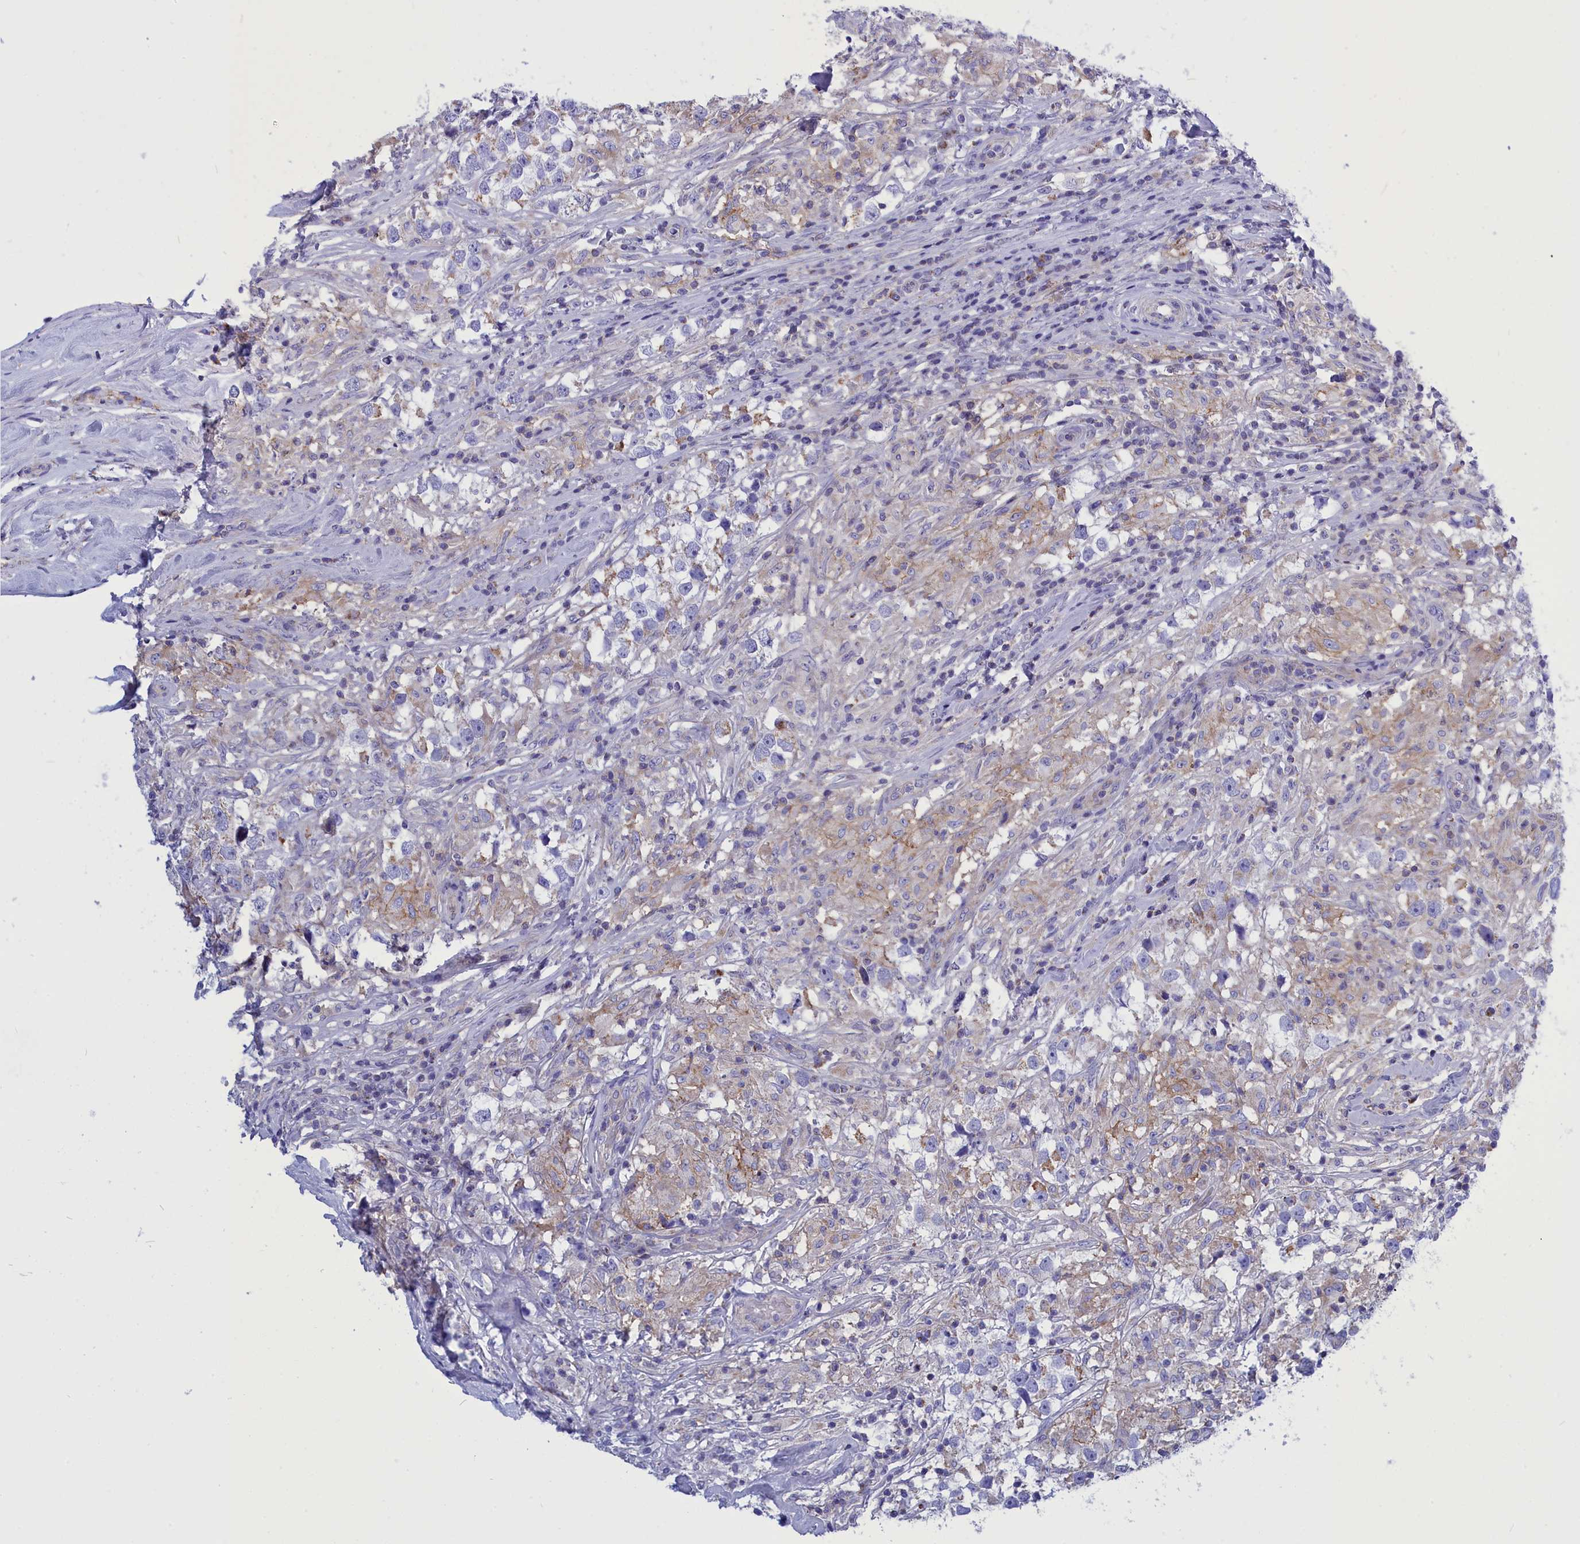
{"staining": {"intensity": "negative", "quantity": "none", "location": "none"}, "tissue": "testis cancer", "cell_type": "Tumor cells", "image_type": "cancer", "snomed": [{"axis": "morphology", "description": "Seminoma, NOS"}, {"axis": "topography", "description": "Testis"}], "caption": "A photomicrograph of seminoma (testis) stained for a protein demonstrates no brown staining in tumor cells.", "gene": "CCRL2", "patient": {"sex": "male", "age": 46}}